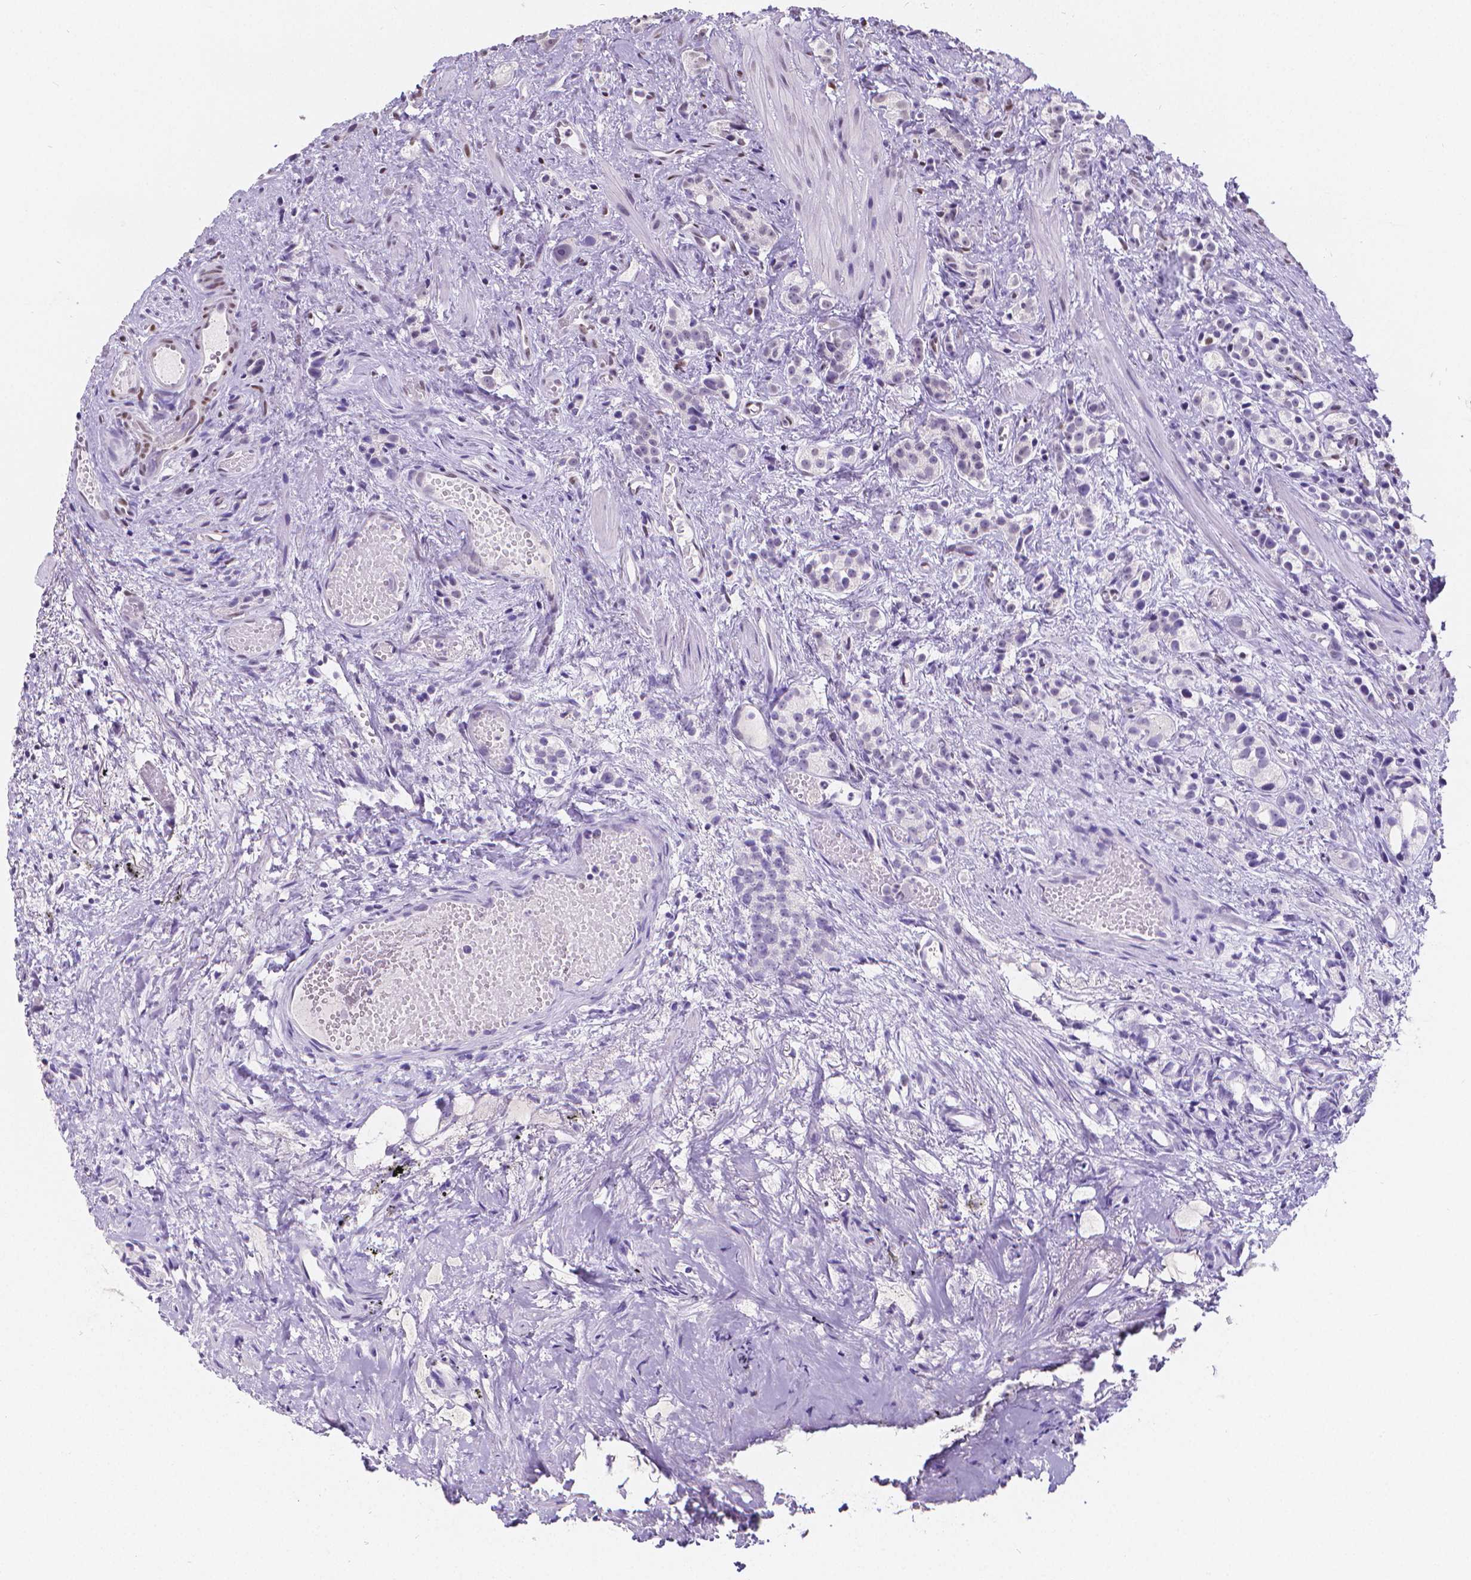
{"staining": {"intensity": "negative", "quantity": "none", "location": "none"}, "tissue": "prostate cancer", "cell_type": "Tumor cells", "image_type": "cancer", "snomed": [{"axis": "morphology", "description": "Adenocarcinoma, High grade"}, {"axis": "topography", "description": "Prostate"}], "caption": "High magnification brightfield microscopy of adenocarcinoma (high-grade) (prostate) stained with DAB (brown) and counterstained with hematoxylin (blue): tumor cells show no significant positivity.", "gene": "MEF2C", "patient": {"sex": "male", "age": 53}}